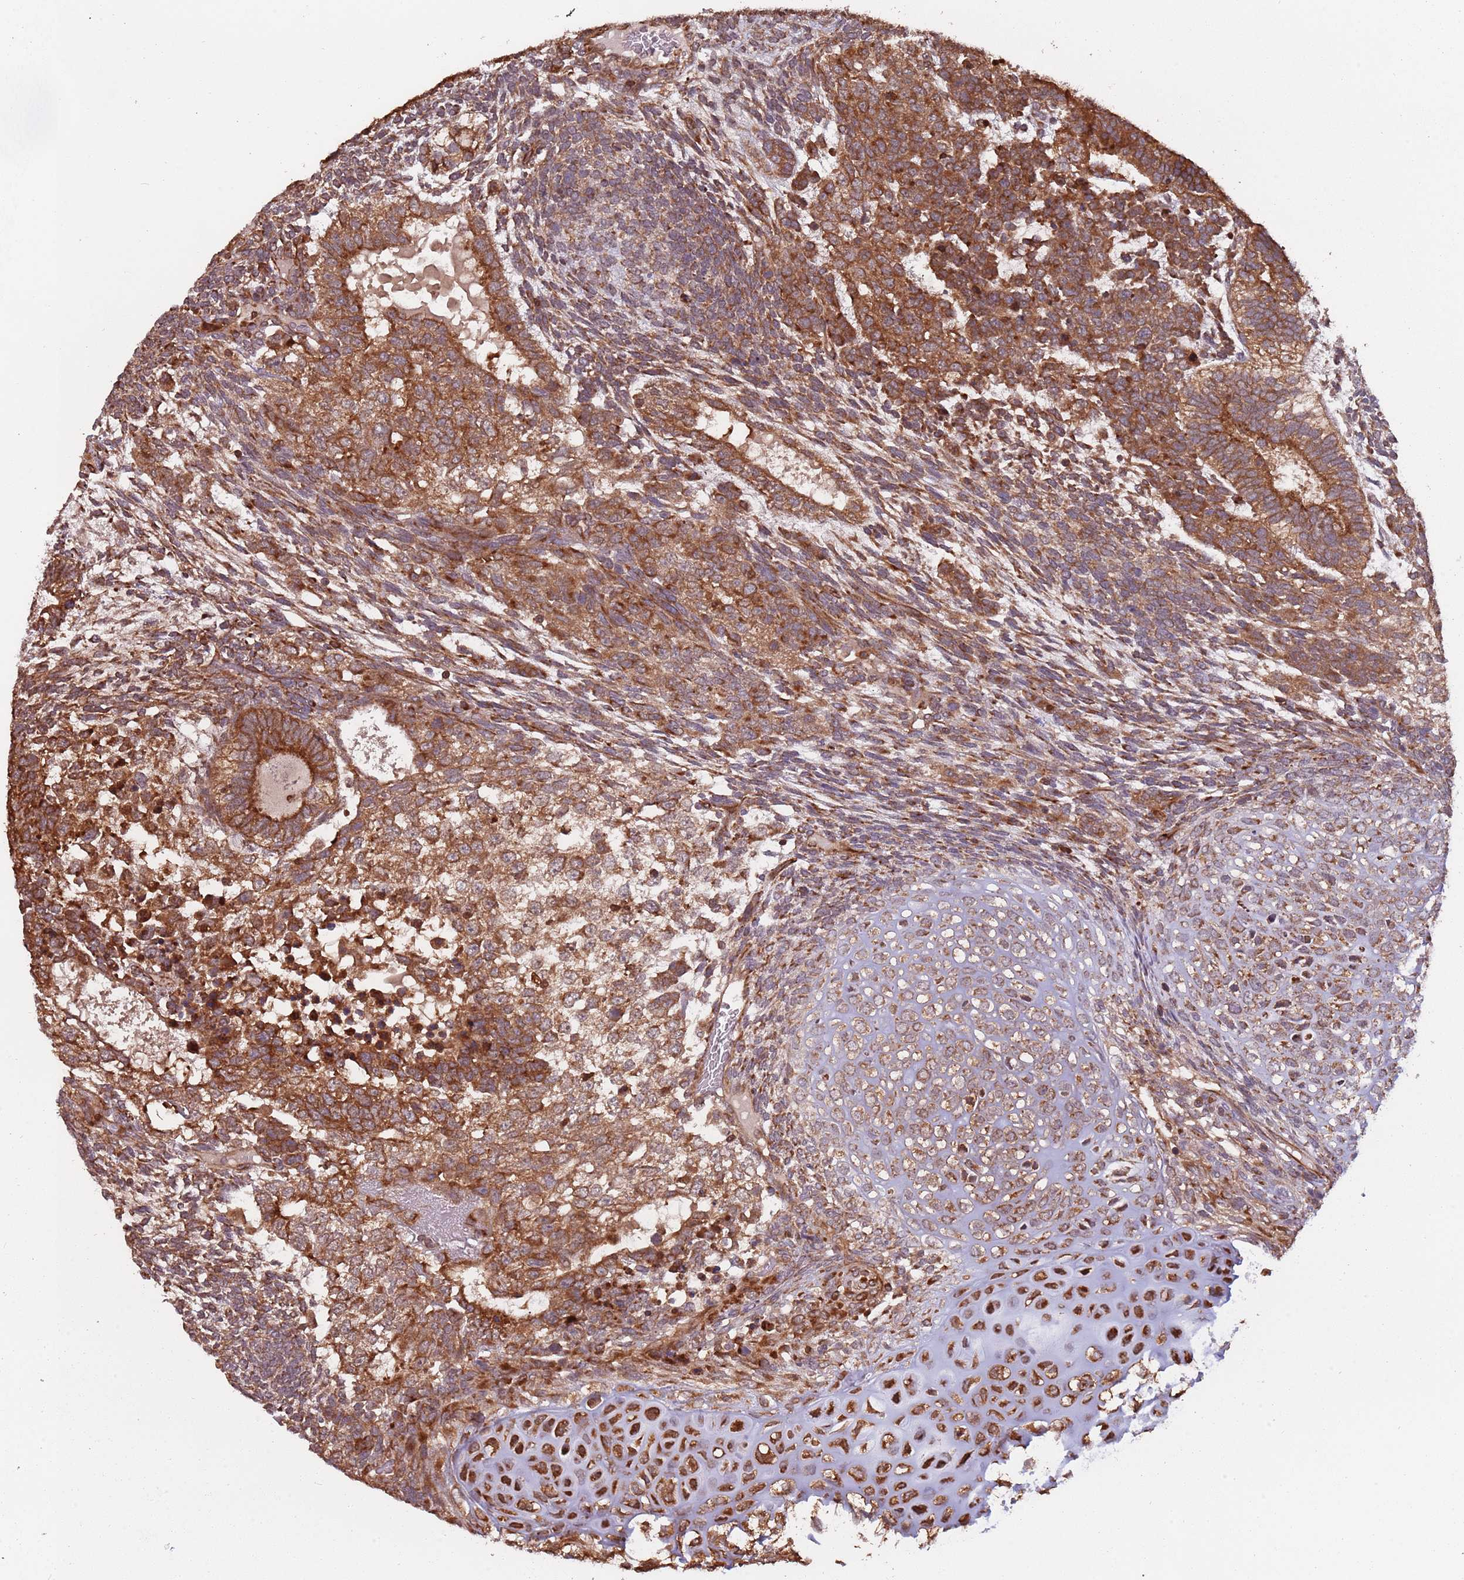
{"staining": {"intensity": "strong", "quantity": ">75%", "location": "cytoplasmic/membranous"}, "tissue": "testis cancer", "cell_type": "Tumor cells", "image_type": "cancer", "snomed": [{"axis": "morphology", "description": "Carcinoma, Embryonal, NOS"}, {"axis": "topography", "description": "Testis"}], "caption": "Immunohistochemical staining of testis embryonal carcinoma displays strong cytoplasmic/membranous protein positivity in approximately >75% of tumor cells.", "gene": "COG4", "patient": {"sex": "male", "age": 23}}